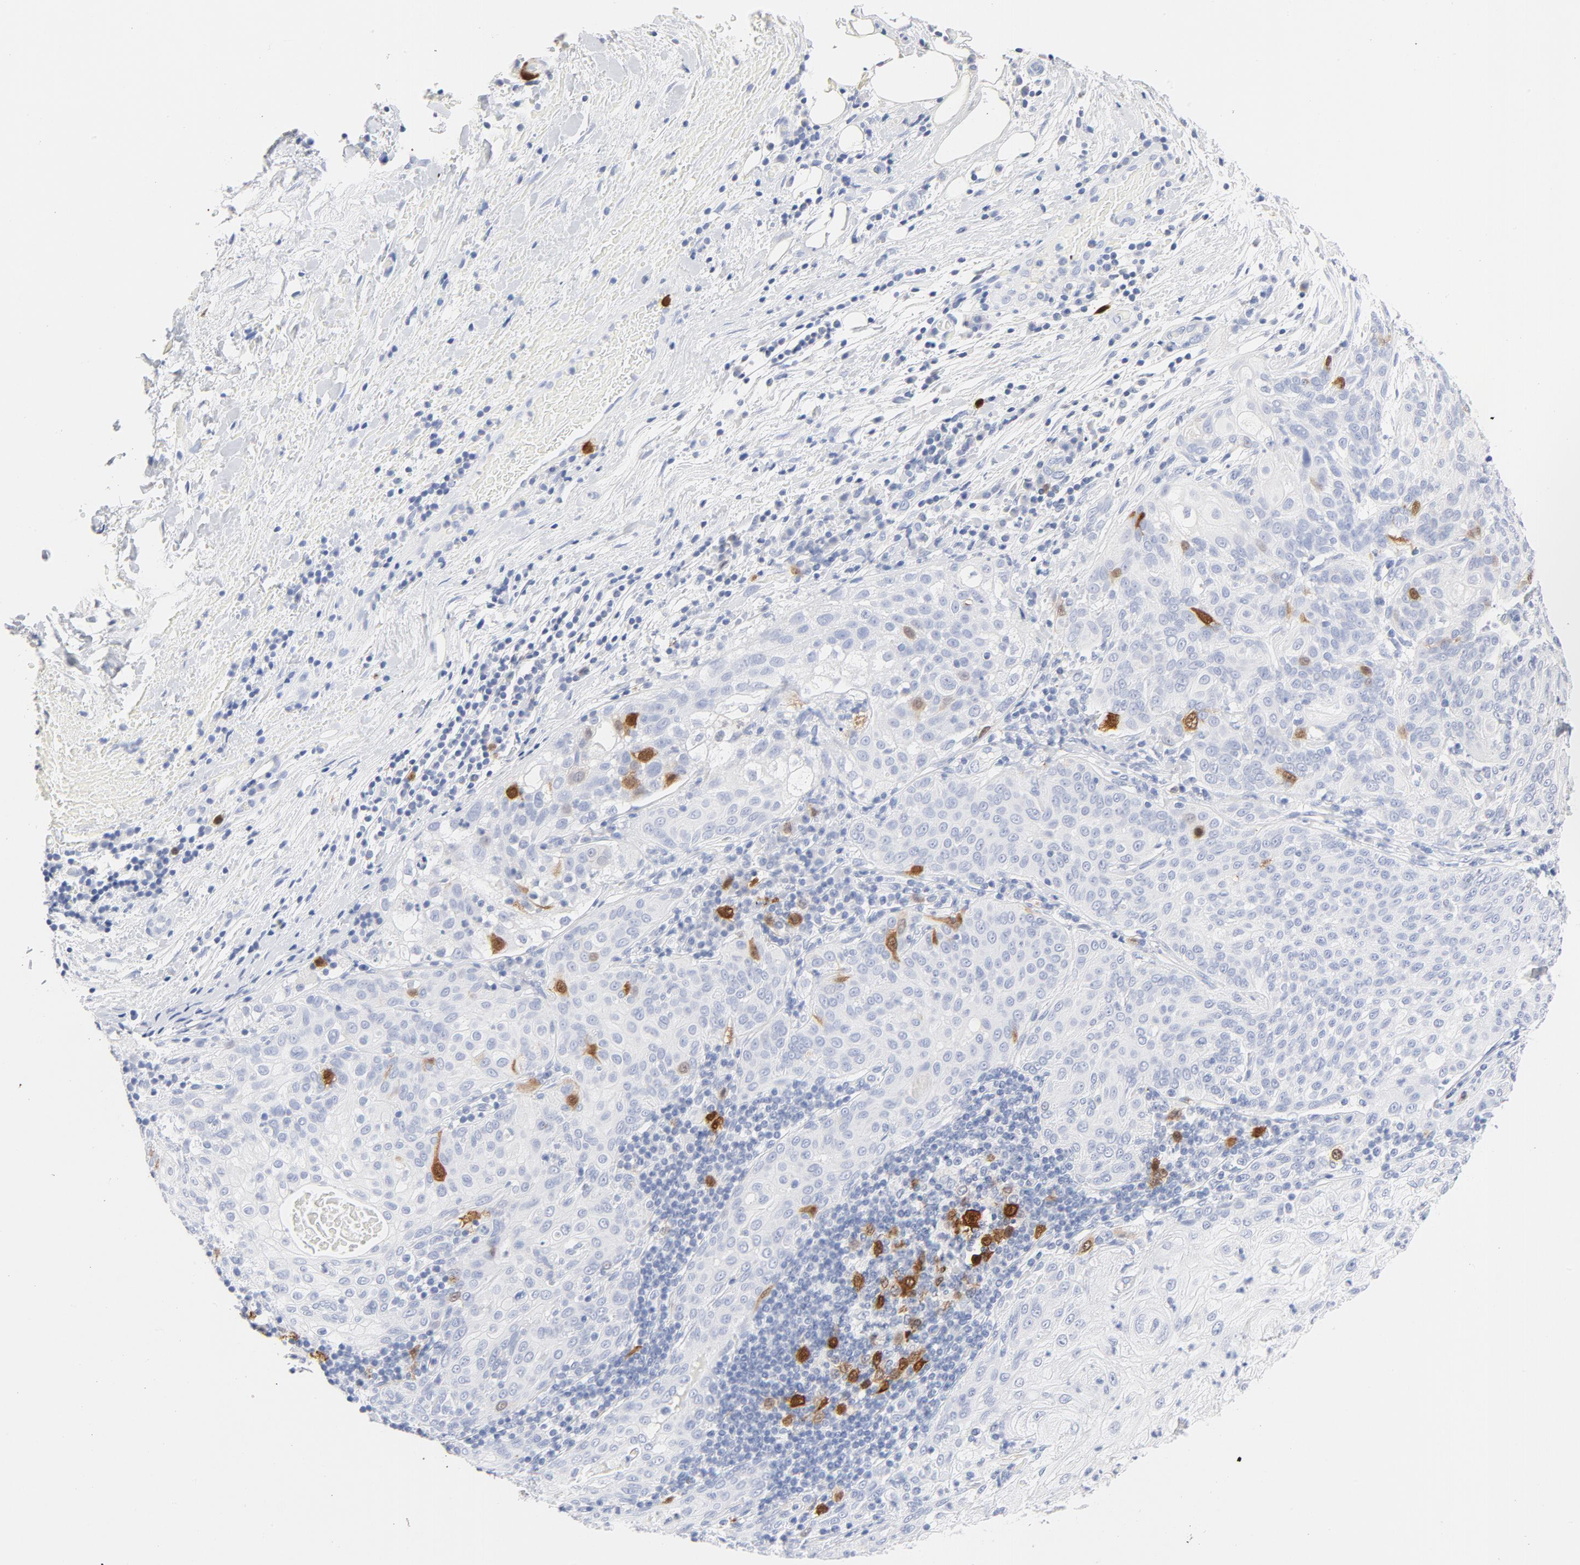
{"staining": {"intensity": "strong", "quantity": "<25%", "location": "cytoplasmic/membranous,nuclear"}, "tissue": "lung cancer", "cell_type": "Tumor cells", "image_type": "cancer", "snomed": [{"axis": "morphology", "description": "Inflammation, NOS"}, {"axis": "morphology", "description": "Squamous cell carcinoma, NOS"}, {"axis": "topography", "description": "Lymph node"}, {"axis": "topography", "description": "Soft tissue"}, {"axis": "topography", "description": "Lung"}], "caption": "A micrograph of lung squamous cell carcinoma stained for a protein reveals strong cytoplasmic/membranous and nuclear brown staining in tumor cells.", "gene": "CDC20", "patient": {"sex": "male", "age": 66}}